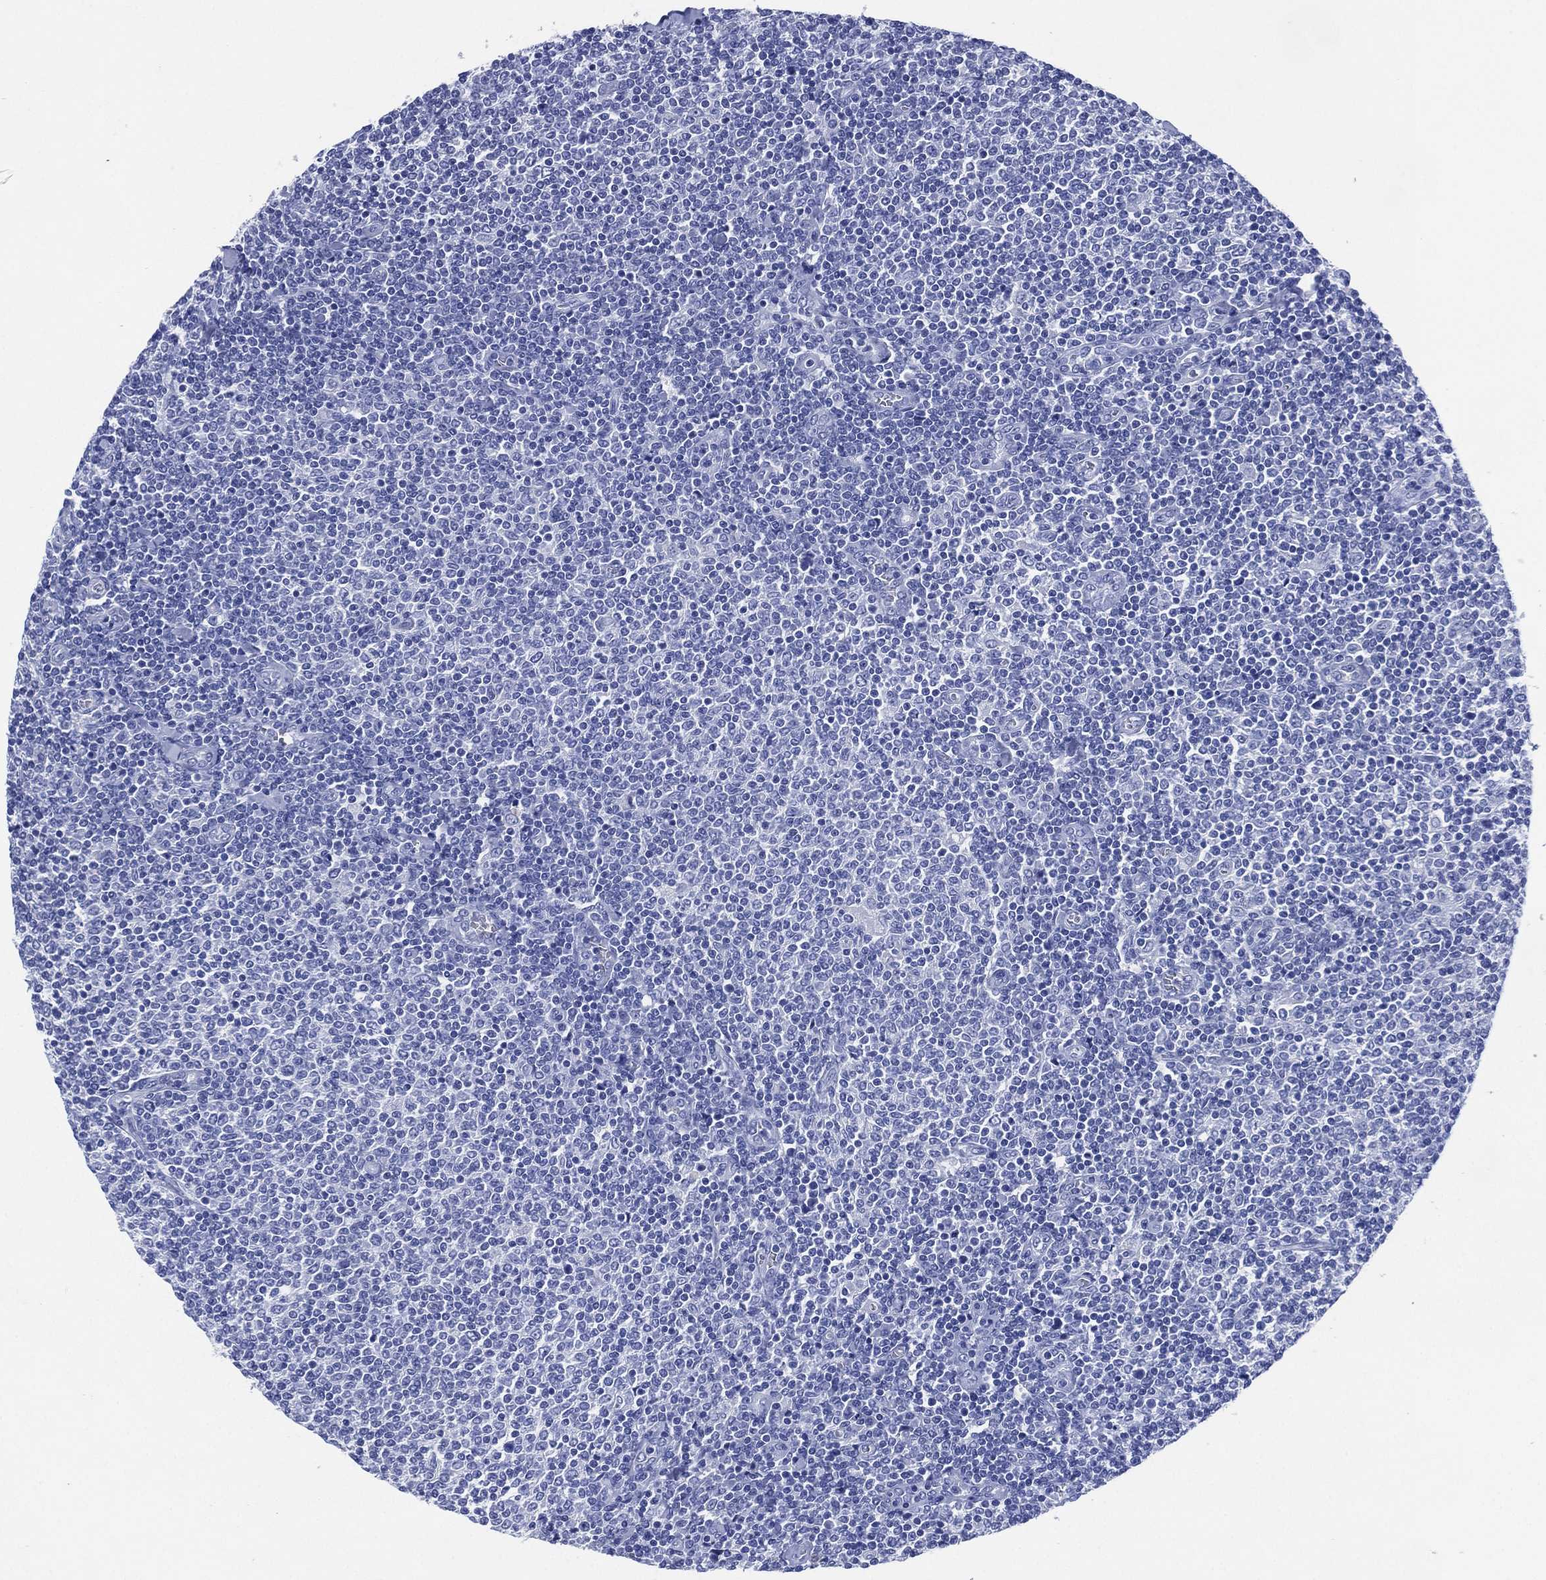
{"staining": {"intensity": "negative", "quantity": "none", "location": "none"}, "tissue": "lymphoma", "cell_type": "Tumor cells", "image_type": "cancer", "snomed": [{"axis": "morphology", "description": "Malignant lymphoma, non-Hodgkin's type, Low grade"}, {"axis": "topography", "description": "Lymph node"}], "caption": "Immunohistochemistry (IHC) image of malignant lymphoma, non-Hodgkin's type (low-grade) stained for a protein (brown), which exhibits no staining in tumor cells.", "gene": "SIGLECL1", "patient": {"sex": "male", "age": 52}}